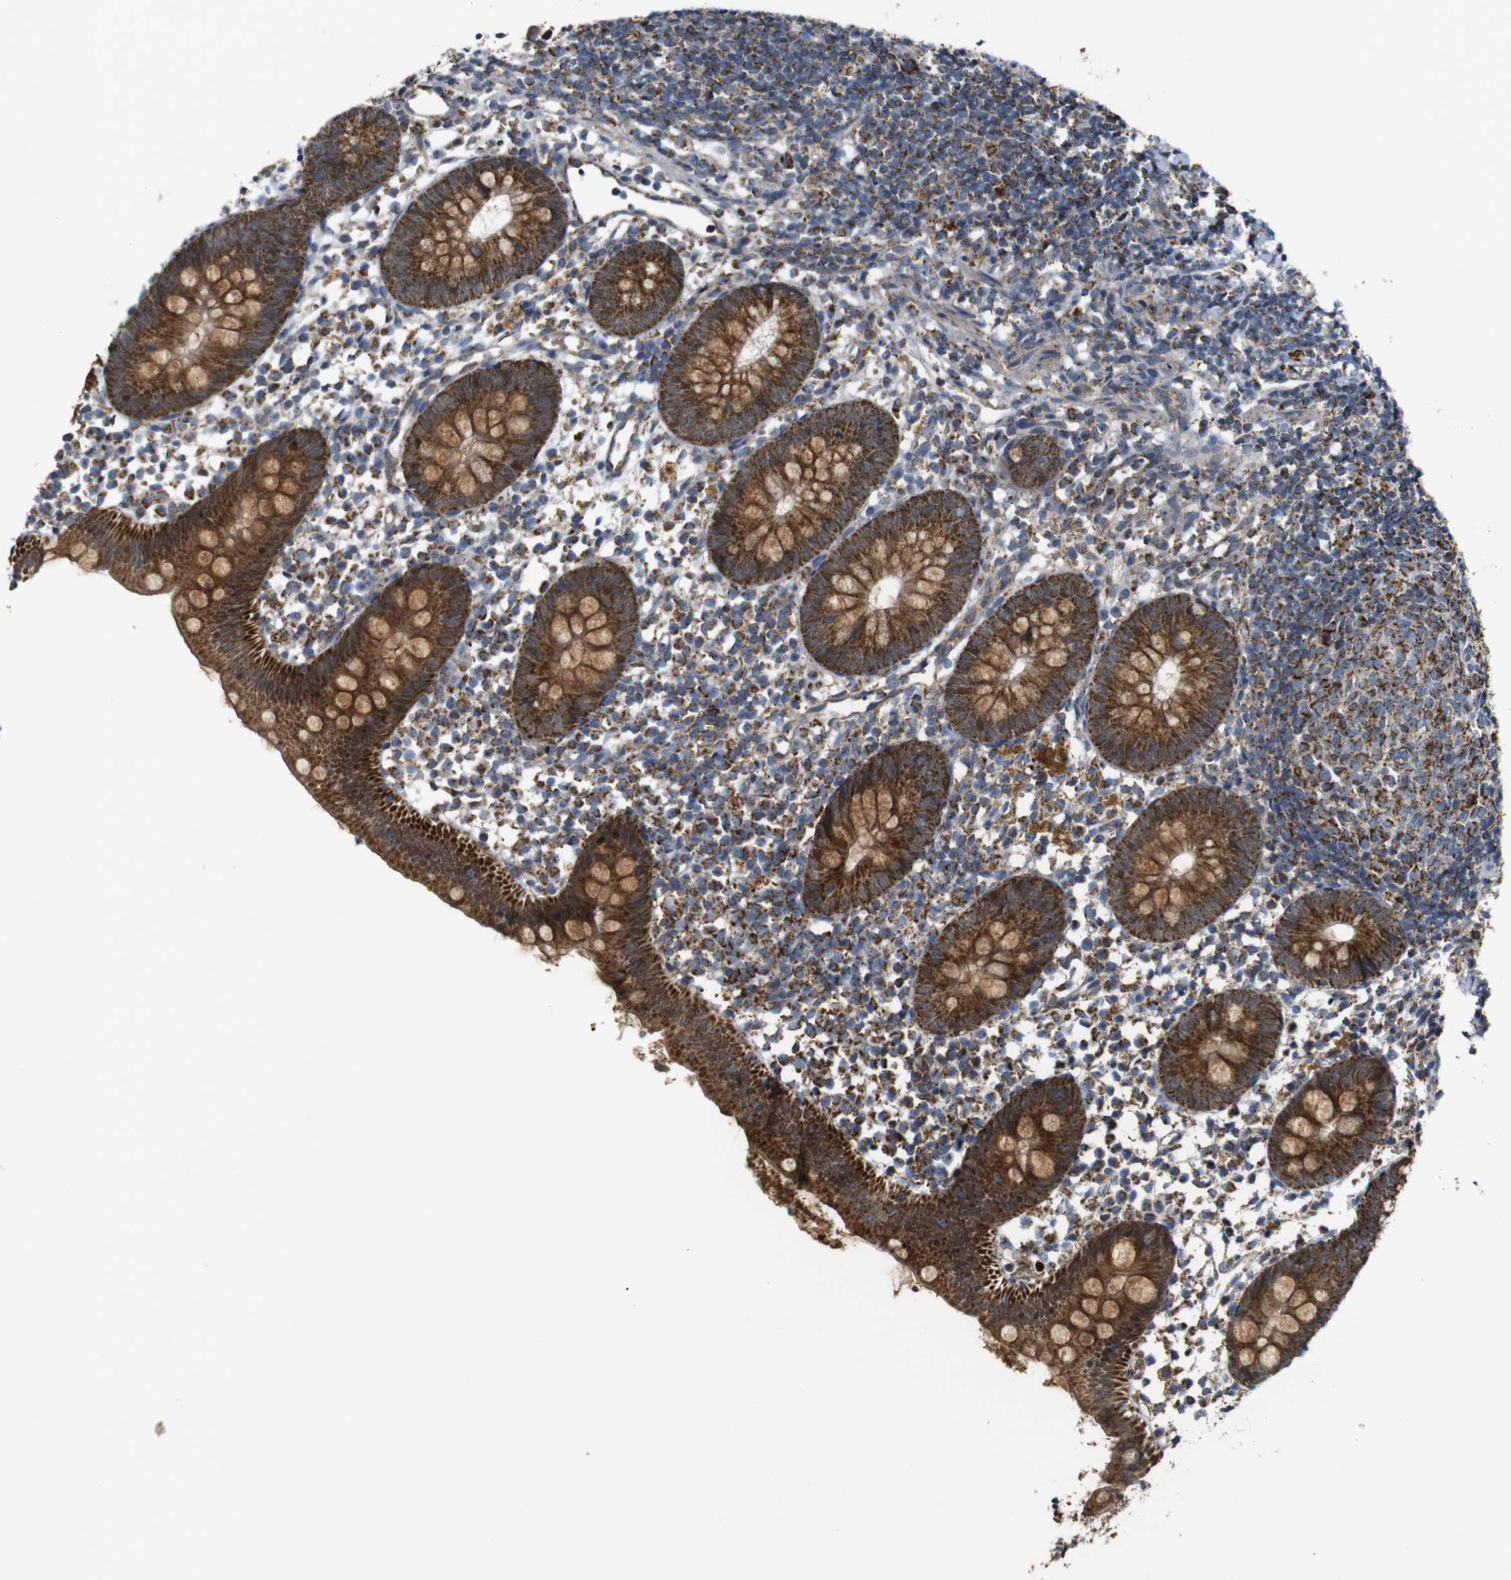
{"staining": {"intensity": "strong", "quantity": ">75%", "location": "cytoplasmic/membranous"}, "tissue": "appendix", "cell_type": "Glandular cells", "image_type": "normal", "snomed": [{"axis": "morphology", "description": "Normal tissue, NOS"}, {"axis": "topography", "description": "Appendix"}], "caption": "Immunohistochemistry (IHC) histopathology image of unremarkable appendix: appendix stained using IHC demonstrates high levels of strong protein expression localized specifically in the cytoplasmic/membranous of glandular cells, appearing as a cytoplasmic/membranous brown color.", "gene": "NR3C2", "patient": {"sex": "female", "age": 20}}